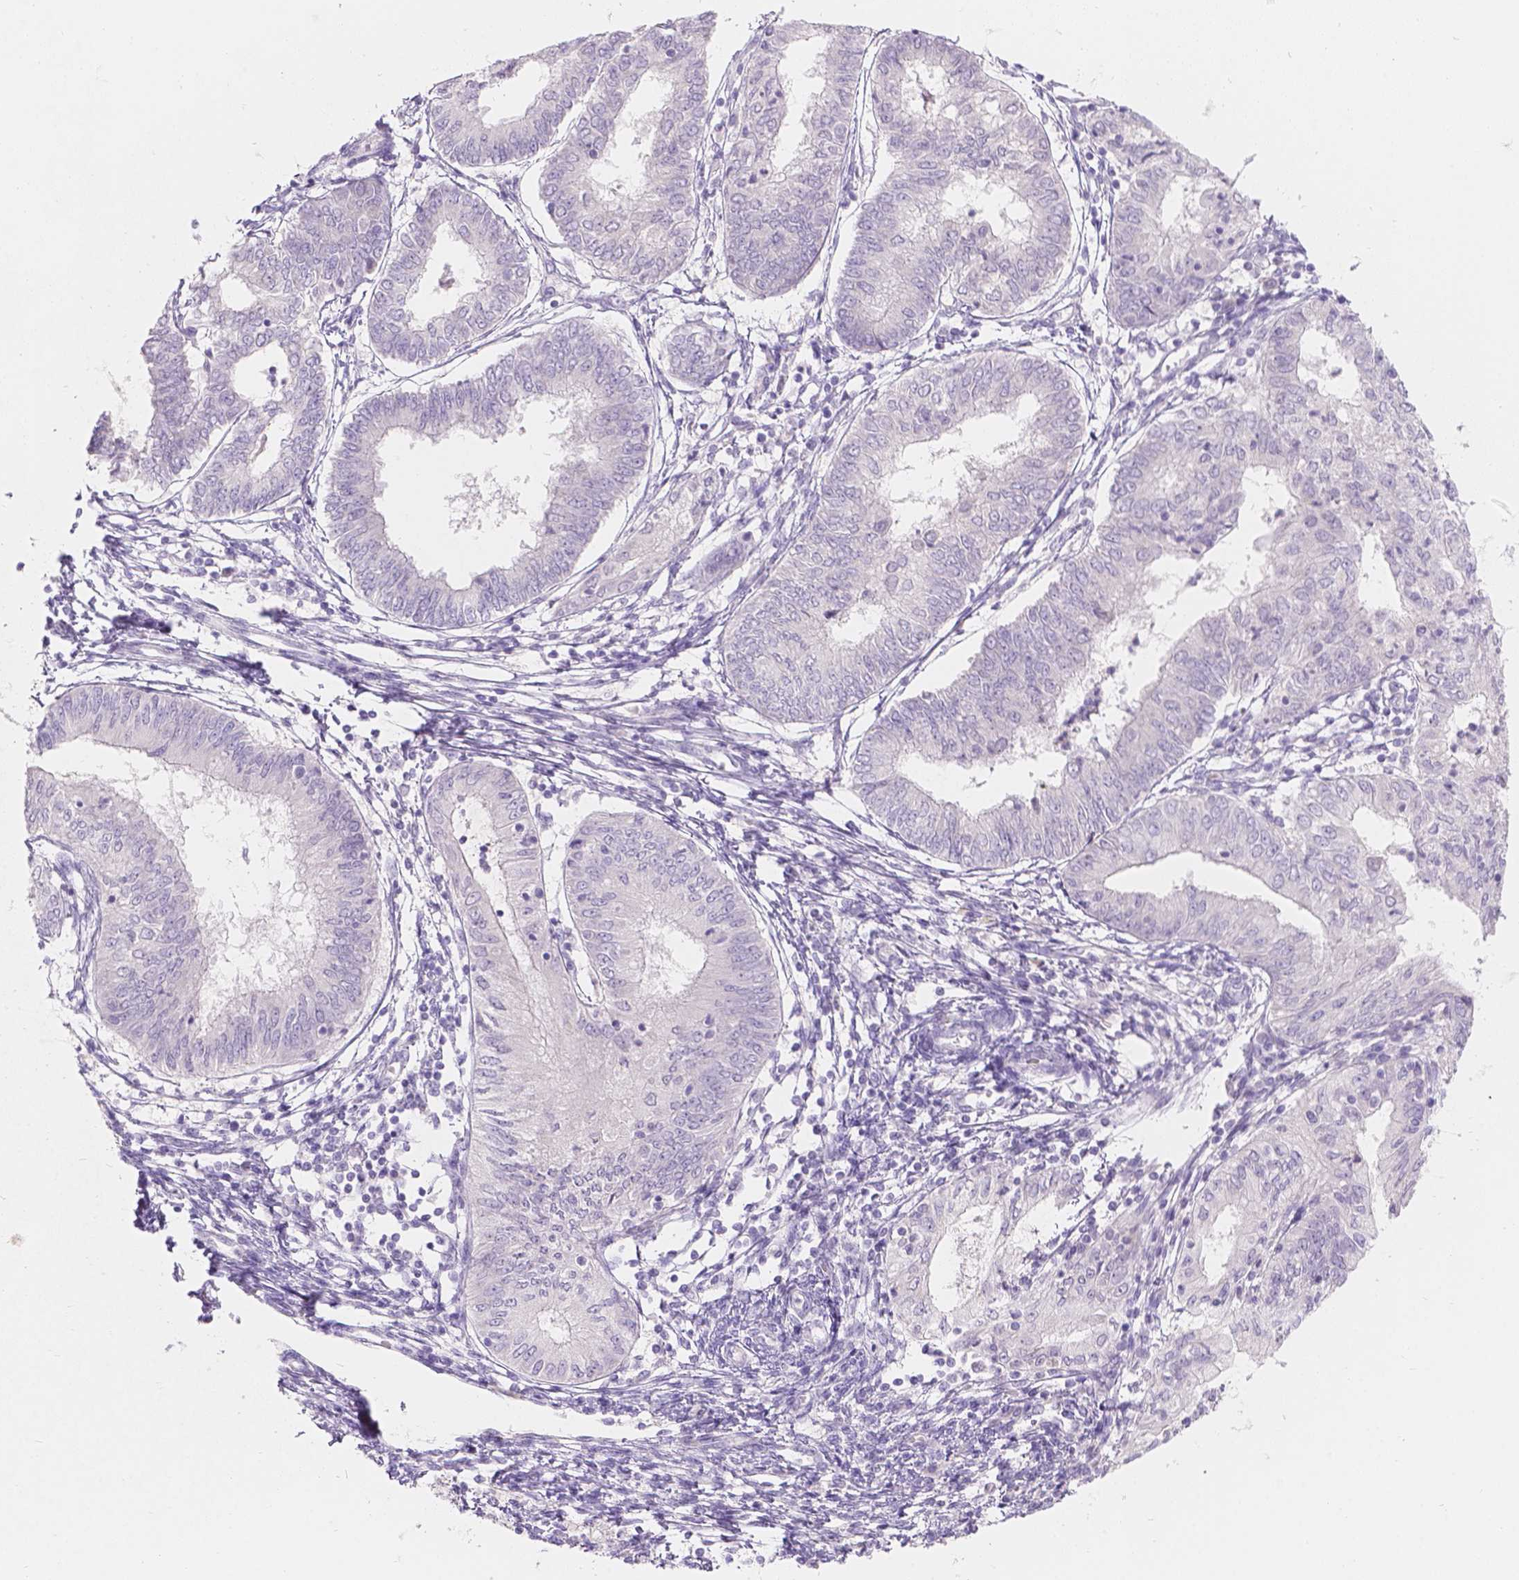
{"staining": {"intensity": "negative", "quantity": "none", "location": "none"}, "tissue": "endometrial cancer", "cell_type": "Tumor cells", "image_type": "cancer", "snomed": [{"axis": "morphology", "description": "Adenocarcinoma, NOS"}, {"axis": "topography", "description": "Endometrium"}], "caption": "A high-resolution image shows immunohistochemistry staining of endometrial adenocarcinoma, which exhibits no significant positivity in tumor cells. (DAB (3,3'-diaminobenzidine) immunohistochemistry (IHC), high magnification).", "gene": "HTN3", "patient": {"sex": "female", "age": 68}}